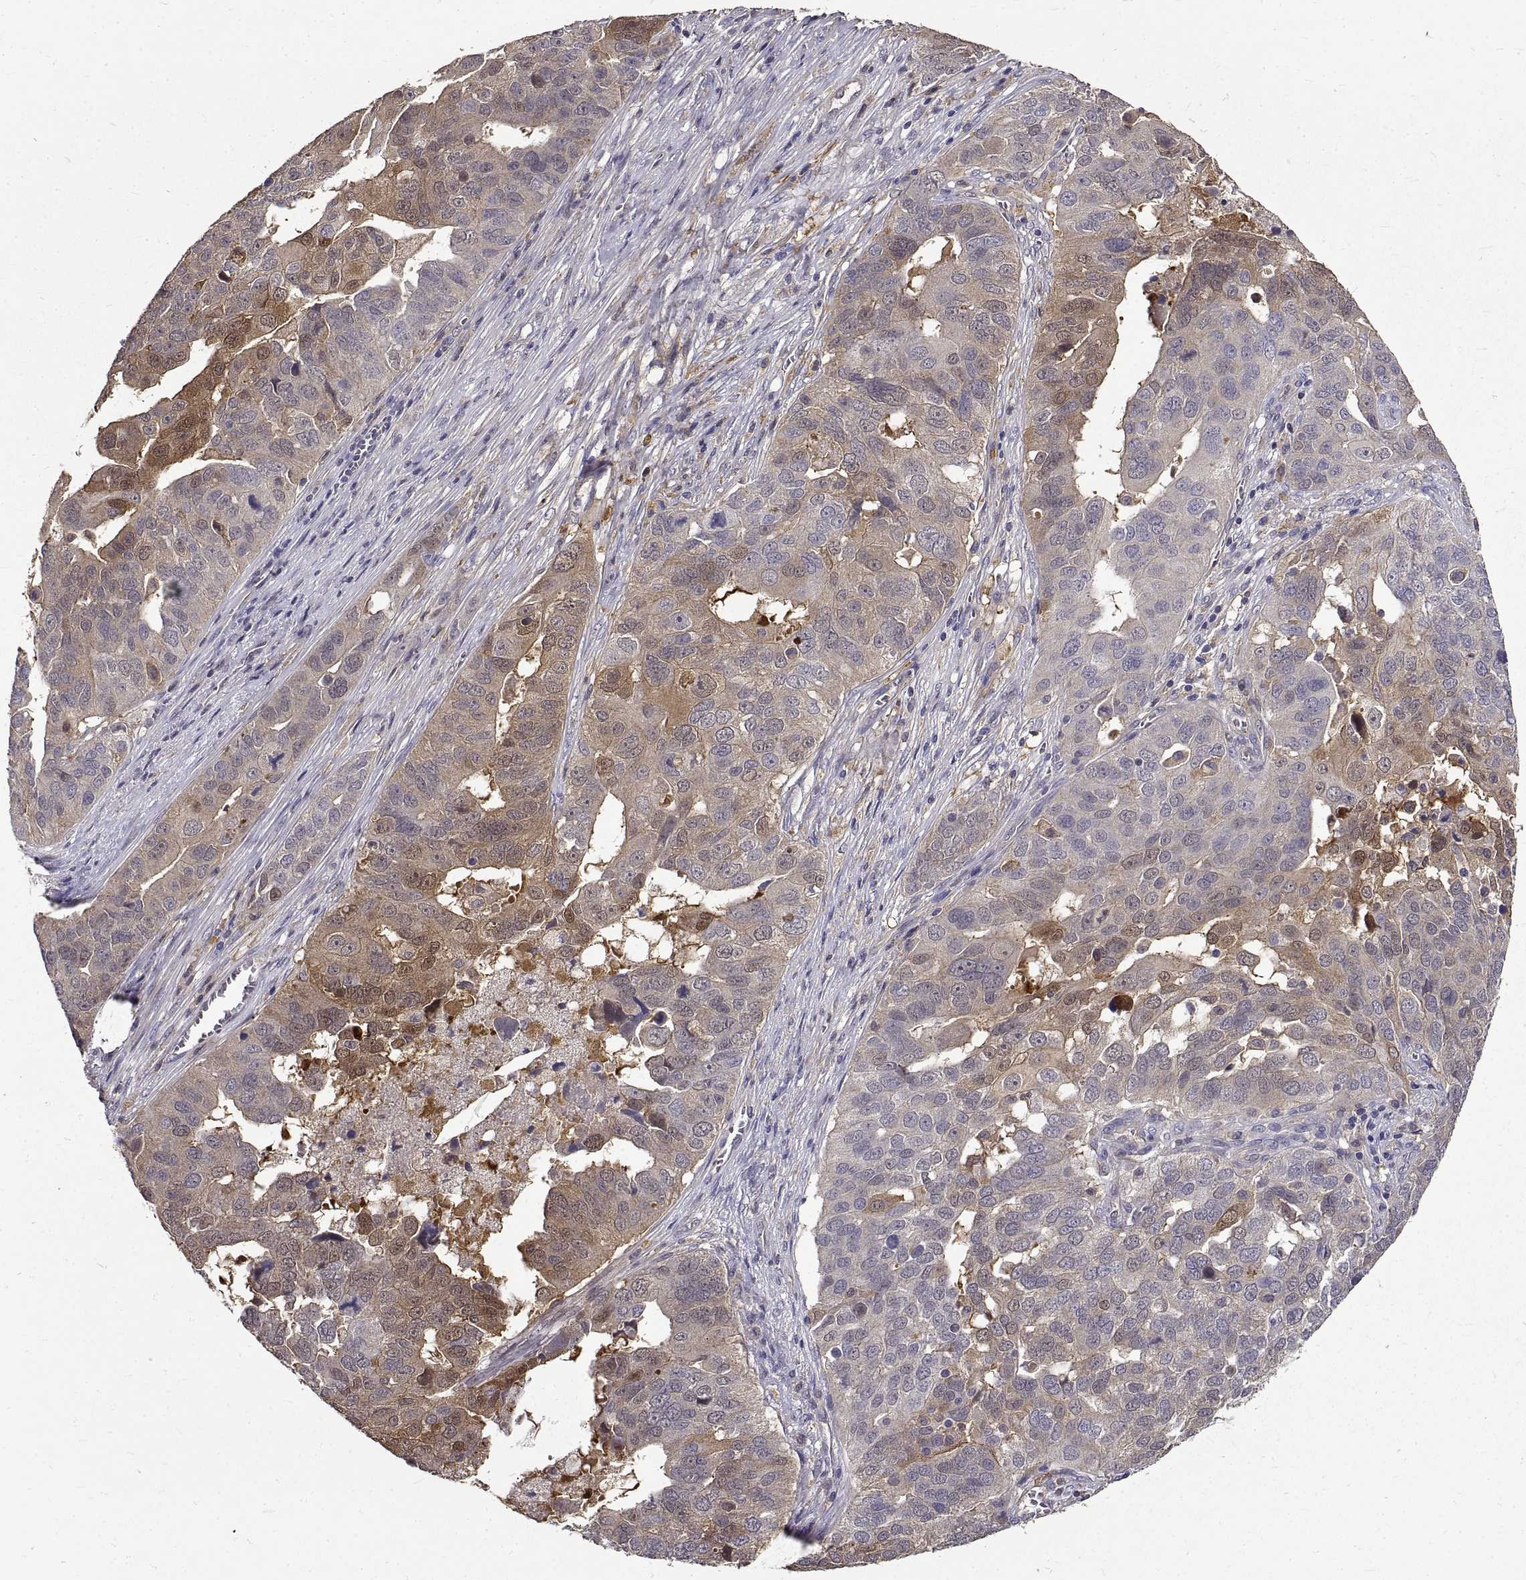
{"staining": {"intensity": "weak", "quantity": "<25%", "location": "cytoplasmic/membranous"}, "tissue": "ovarian cancer", "cell_type": "Tumor cells", "image_type": "cancer", "snomed": [{"axis": "morphology", "description": "Carcinoma, endometroid"}, {"axis": "topography", "description": "Soft tissue"}, {"axis": "topography", "description": "Ovary"}], "caption": "The immunohistochemistry (IHC) image has no significant staining in tumor cells of ovarian cancer (endometroid carcinoma) tissue. The staining was performed using DAB to visualize the protein expression in brown, while the nuclei were stained in blue with hematoxylin (Magnification: 20x).", "gene": "PEA15", "patient": {"sex": "female", "age": 52}}